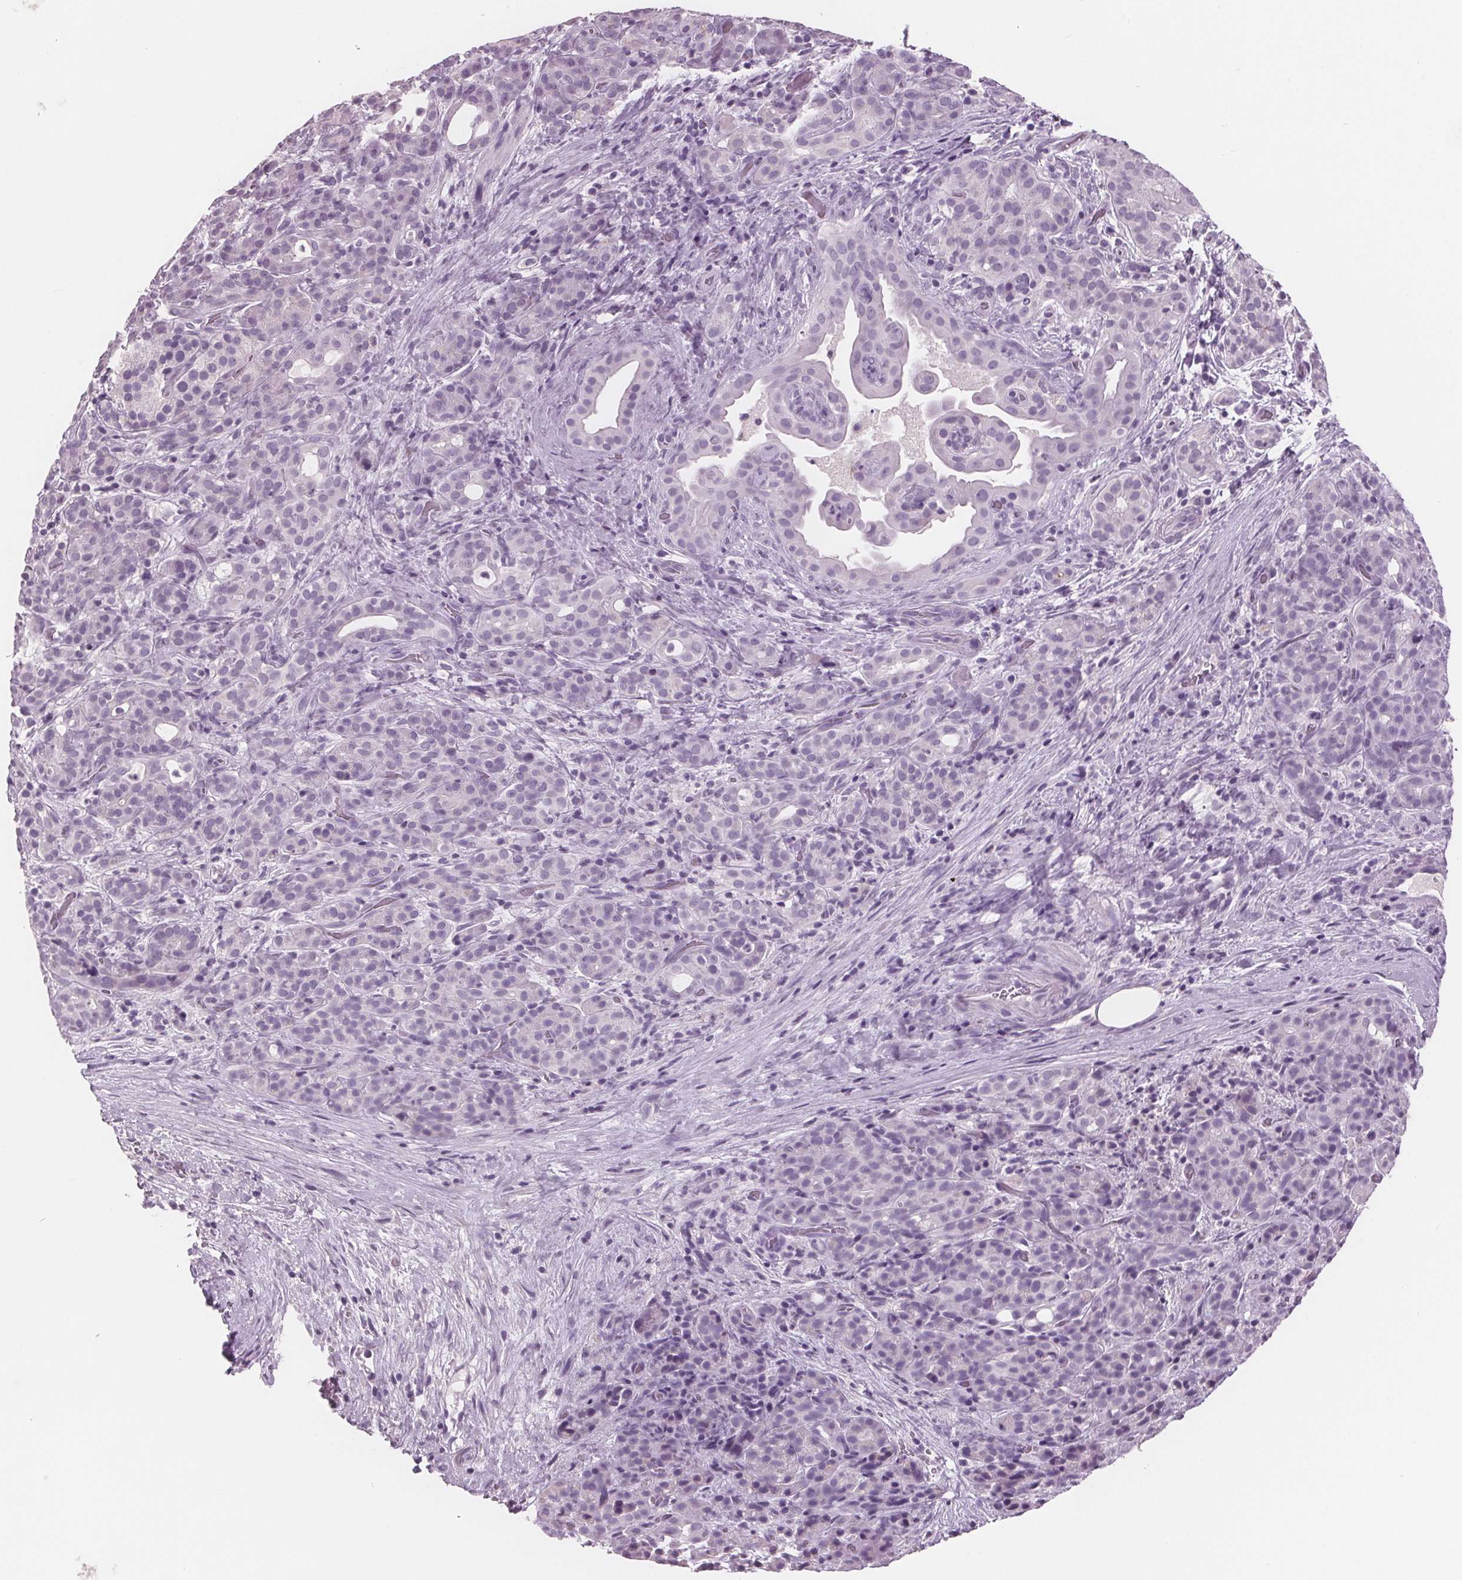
{"staining": {"intensity": "negative", "quantity": "none", "location": "none"}, "tissue": "pancreatic cancer", "cell_type": "Tumor cells", "image_type": "cancer", "snomed": [{"axis": "morphology", "description": "Adenocarcinoma, NOS"}, {"axis": "topography", "description": "Pancreas"}], "caption": "Pancreatic cancer stained for a protein using immunohistochemistry (IHC) shows no staining tumor cells.", "gene": "AMBP", "patient": {"sex": "male", "age": 44}}